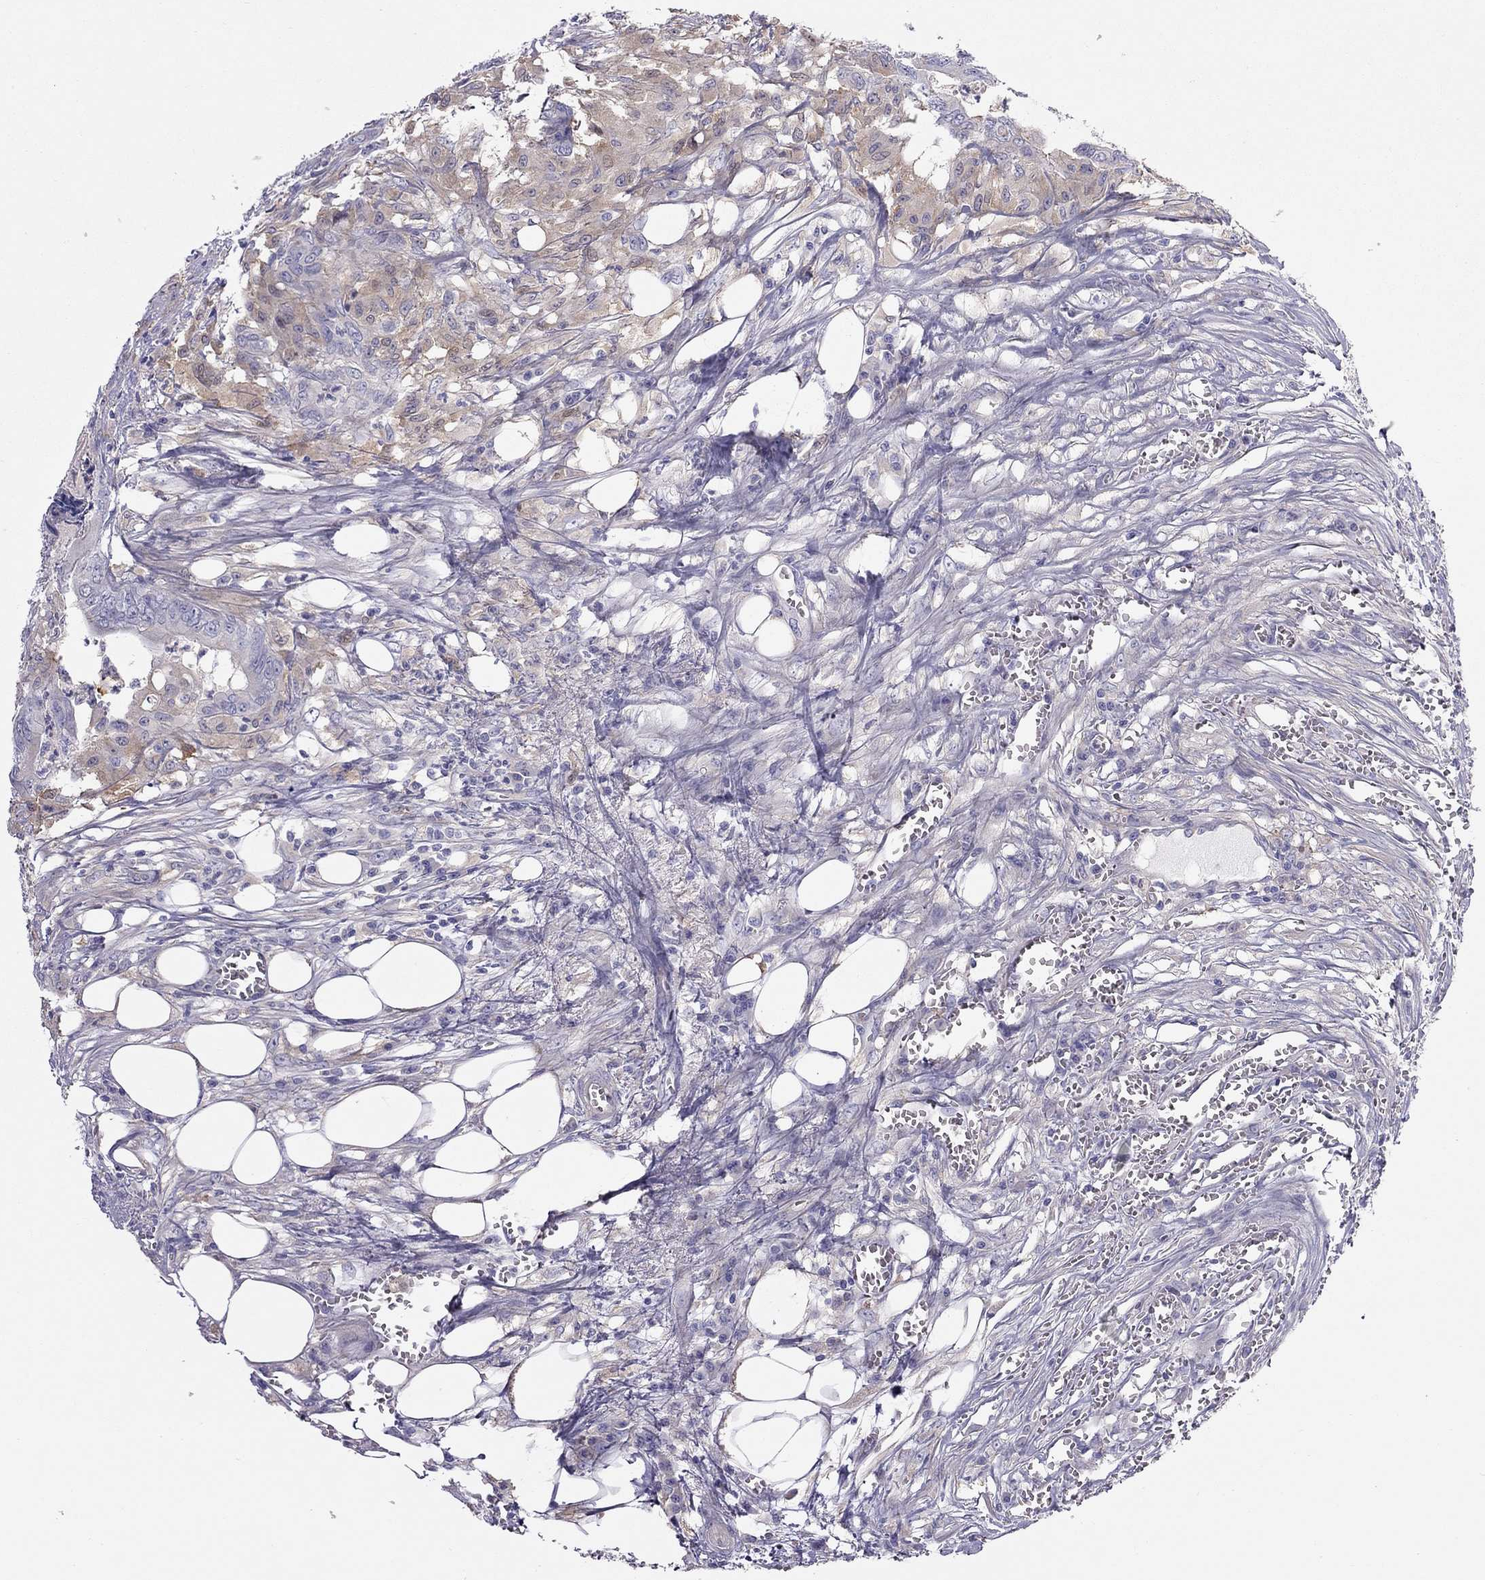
{"staining": {"intensity": "moderate", "quantity": "25%-75%", "location": "cytoplasmic/membranous"}, "tissue": "colorectal cancer", "cell_type": "Tumor cells", "image_type": "cancer", "snomed": [{"axis": "morphology", "description": "Adenocarcinoma, NOS"}, {"axis": "topography", "description": "Colon"}], "caption": "Protein expression analysis of human colorectal adenocarcinoma reveals moderate cytoplasmic/membranous staining in approximately 25%-75% of tumor cells.", "gene": "ALOX15B", "patient": {"sex": "male", "age": 84}}